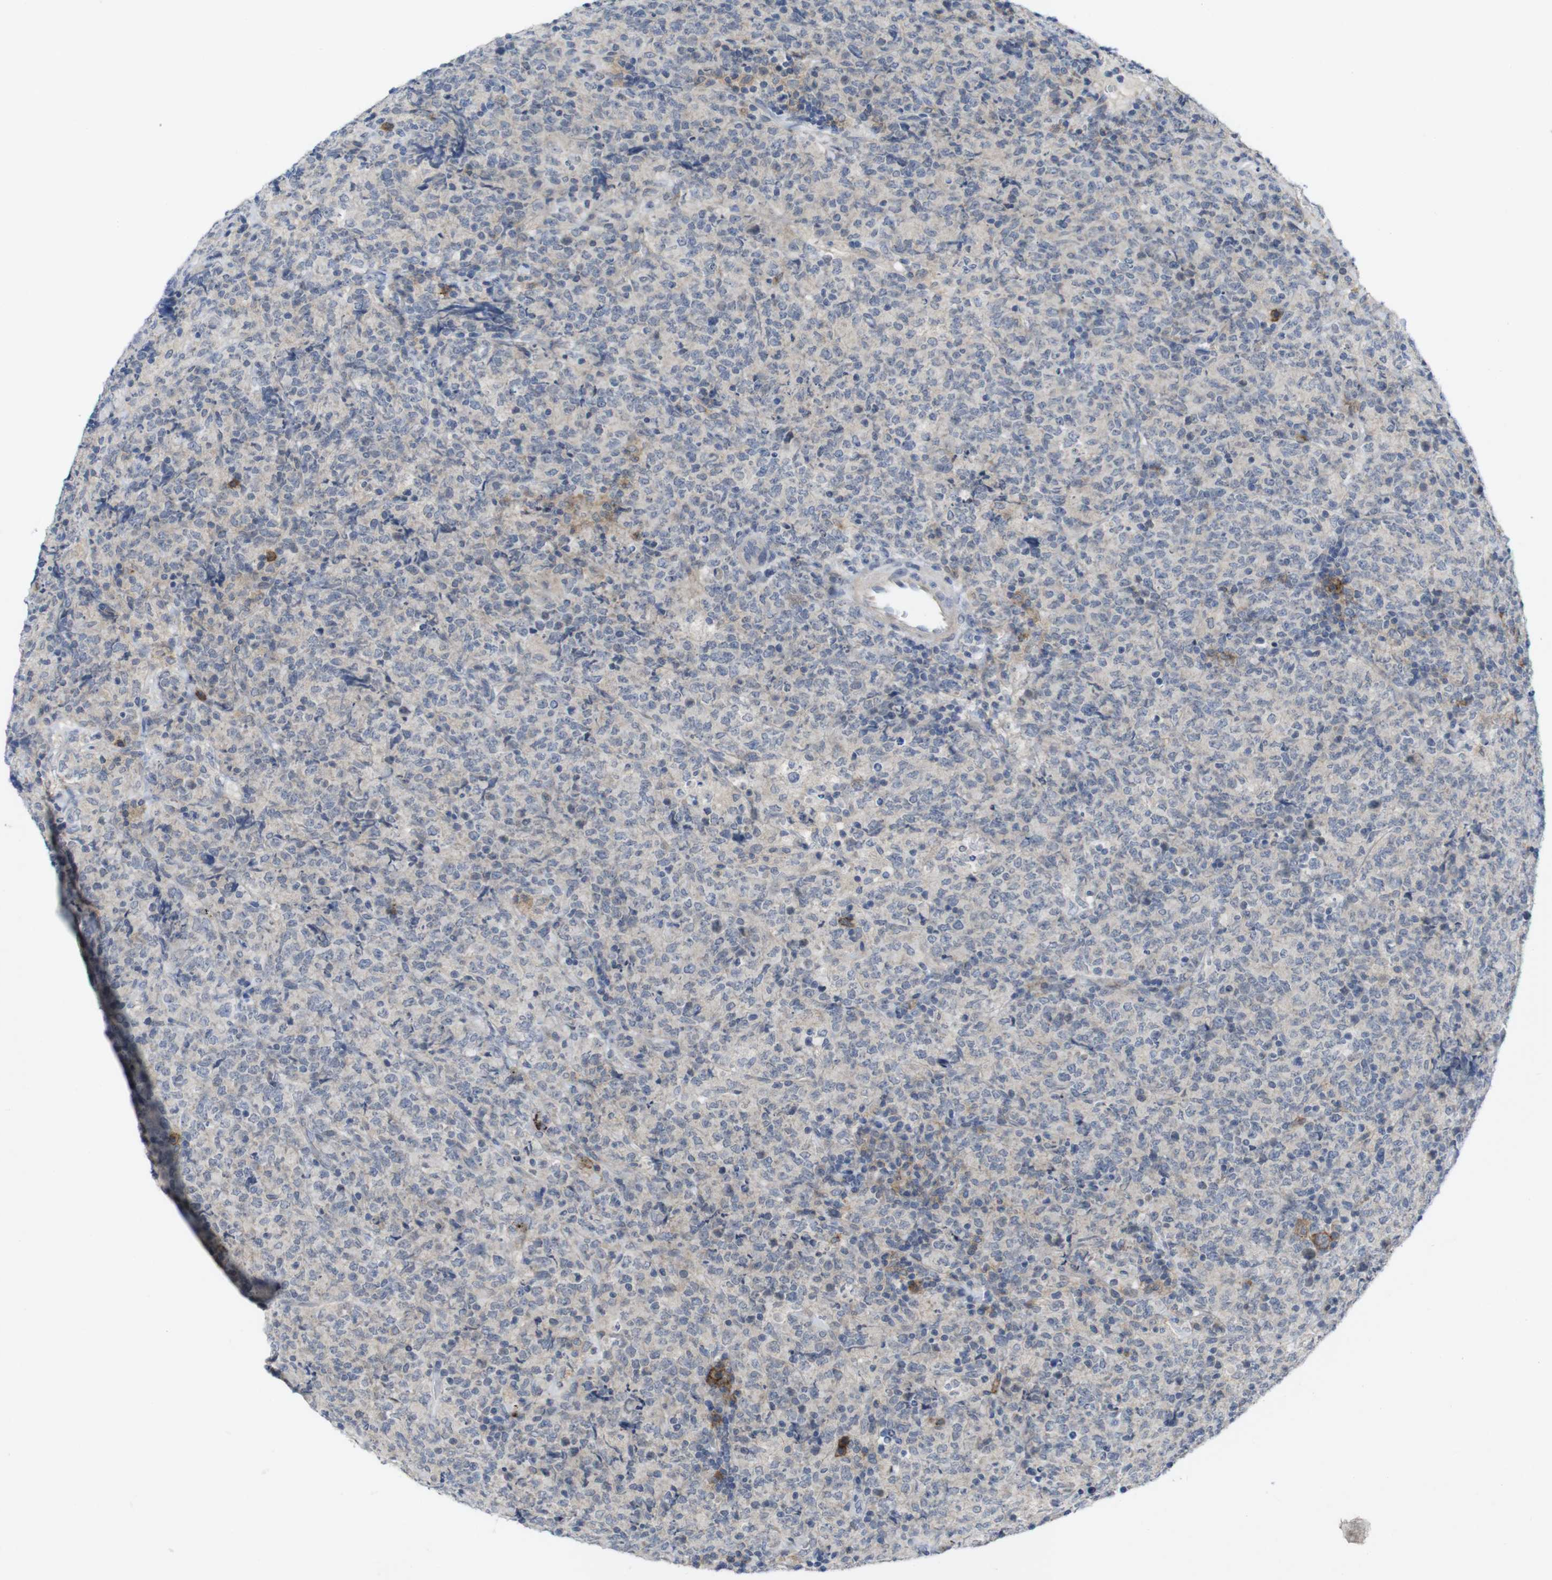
{"staining": {"intensity": "weak", "quantity": "<25%", "location": "cytoplasmic/membranous"}, "tissue": "lymphoma", "cell_type": "Tumor cells", "image_type": "cancer", "snomed": [{"axis": "morphology", "description": "Malignant lymphoma, non-Hodgkin's type, High grade"}, {"axis": "topography", "description": "Tonsil"}], "caption": "Lymphoma was stained to show a protein in brown. There is no significant staining in tumor cells. The staining was performed using DAB (3,3'-diaminobenzidine) to visualize the protein expression in brown, while the nuclei were stained in blue with hematoxylin (Magnification: 20x).", "gene": "SLAMF7", "patient": {"sex": "female", "age": 36}}